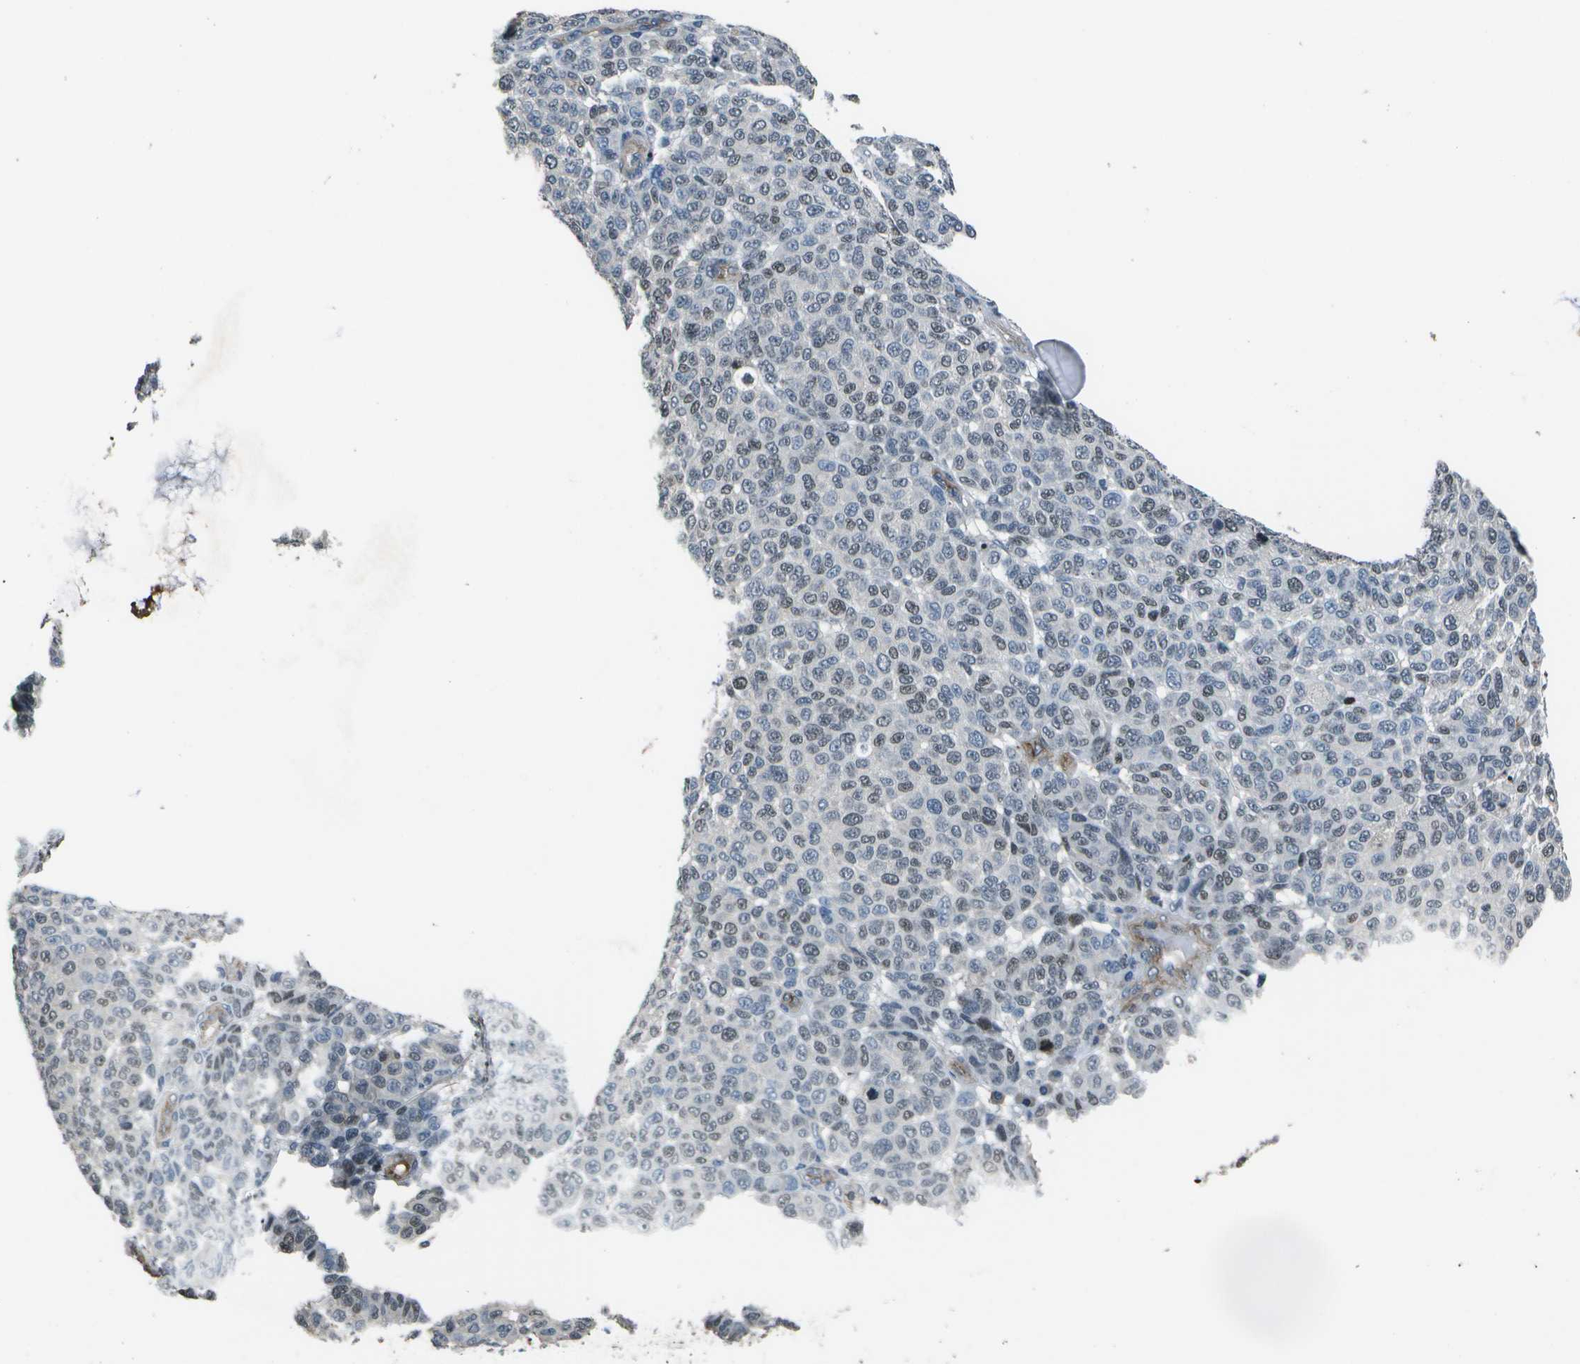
{"staining": {"intensity": "weak", "quantity": "25%-75%", "location": "nuclear"}, "tissue": "melanoma", "cell_type": "Tumor cells", "image_type": "cancer", "snomed": [{"axis": "morphology", "description": "Malignant melanoma, NOS"}, {"axis": "topography", "description": "Skin"}], "caption": "Immunohistochemical staining of human malignant melanoma shows low levels of weak nuclear protein positivity in about 25%-75% of tumor cells. The protein of interest is stained brown, and the nuclei are stained in blue (DAB (3,3'-diaminobenzidine) IHC with brightfield microscopy, high magnification).", "gene": "PDLIM1", "patient": {"sex": "male", "age": 59}}